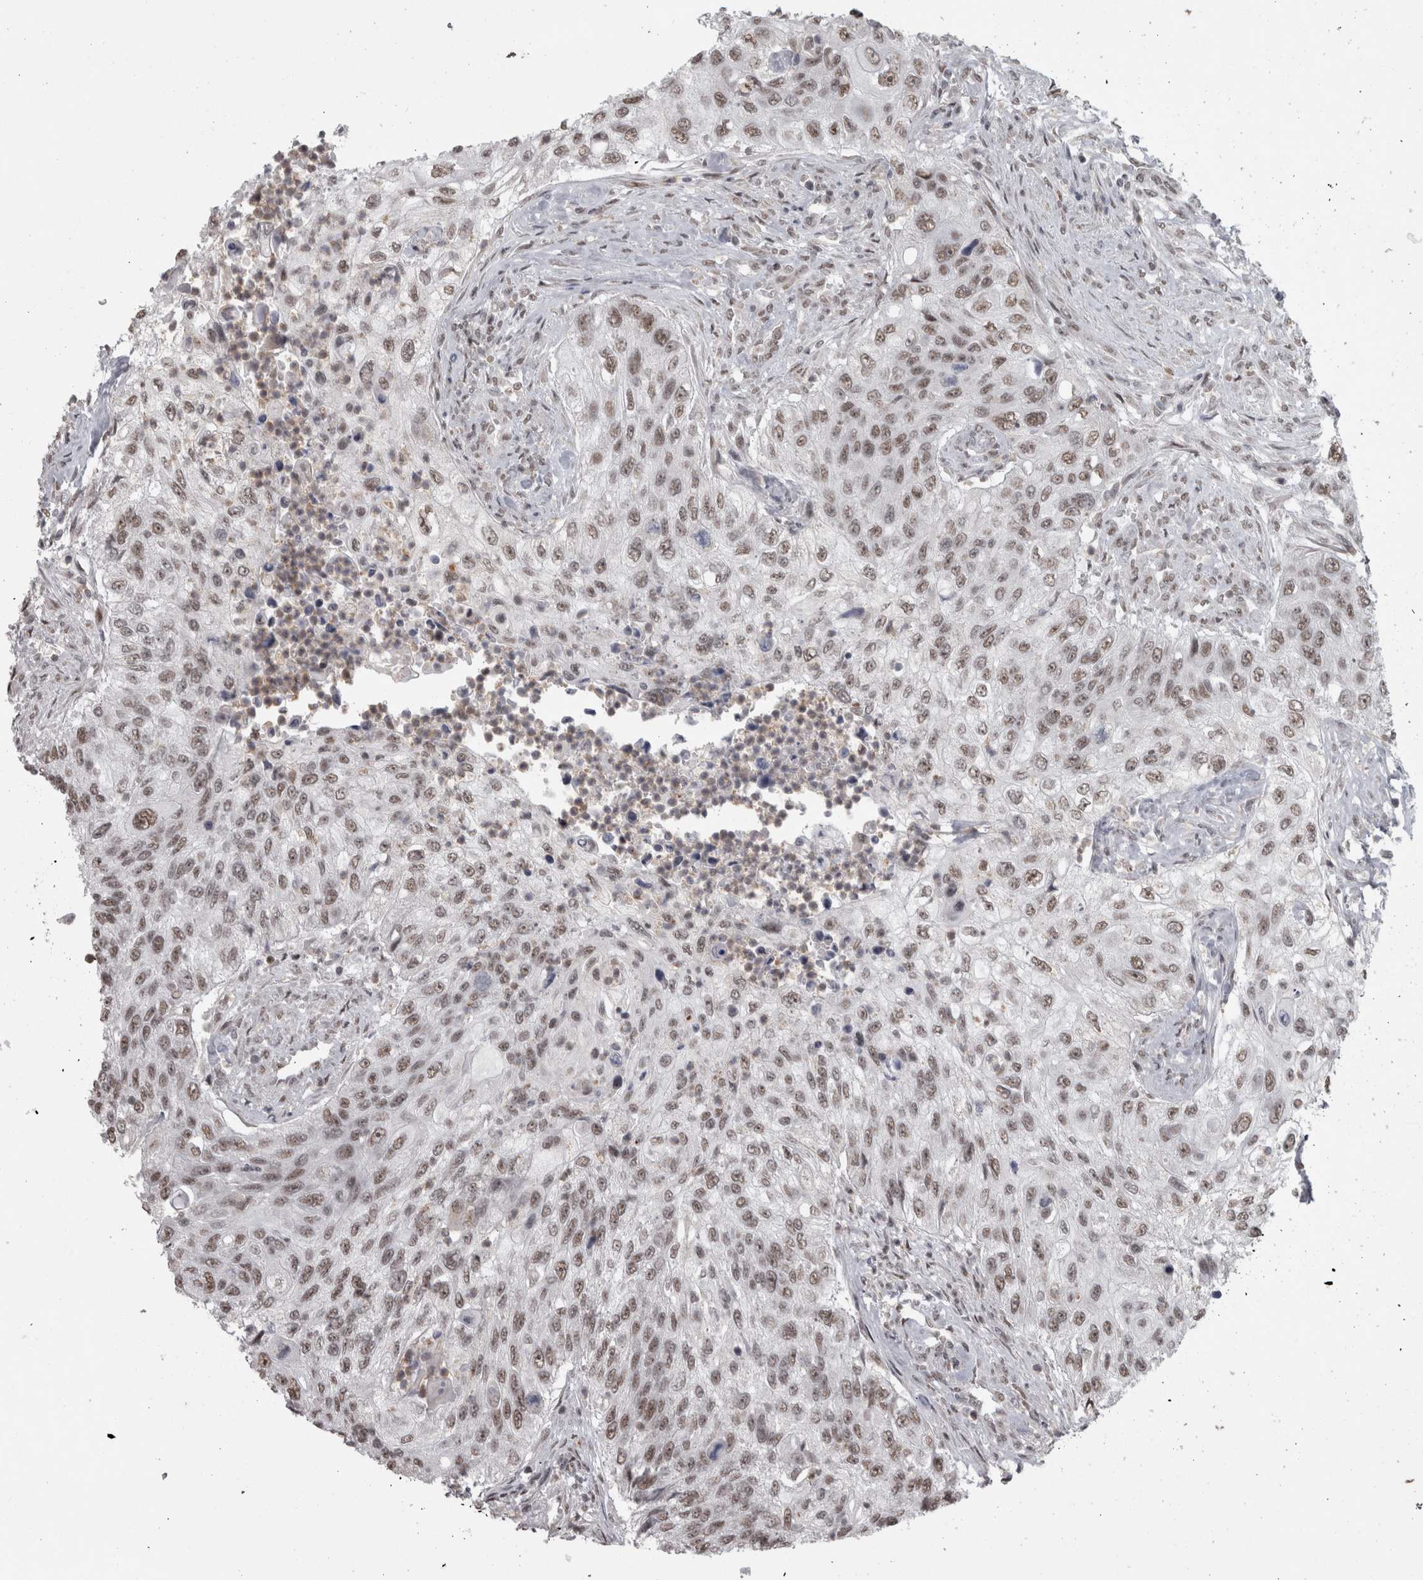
{"staining": {"intensity": "moderate", "quantity": ">75%", "location": "nuclear"}, "tissue": "urothelial cancer", "cell_type": "Tumor cells", "image_type": "cancer", "snomed": [{"axis": "morphology", "description": "Urothelial carcinoma, High grade"}, {"axis": "topography", "description": "Urinary bladder"}], "caption": "IHC (DAB (3,3'-diaminobenzidine)) staining of human high-grade urothelial carcinoma exhibits moderate nuclear protein expression in approximately >75% of tumor cells.", "gene": "MICU3", "patient": {"sex": "female", "age": 60}}